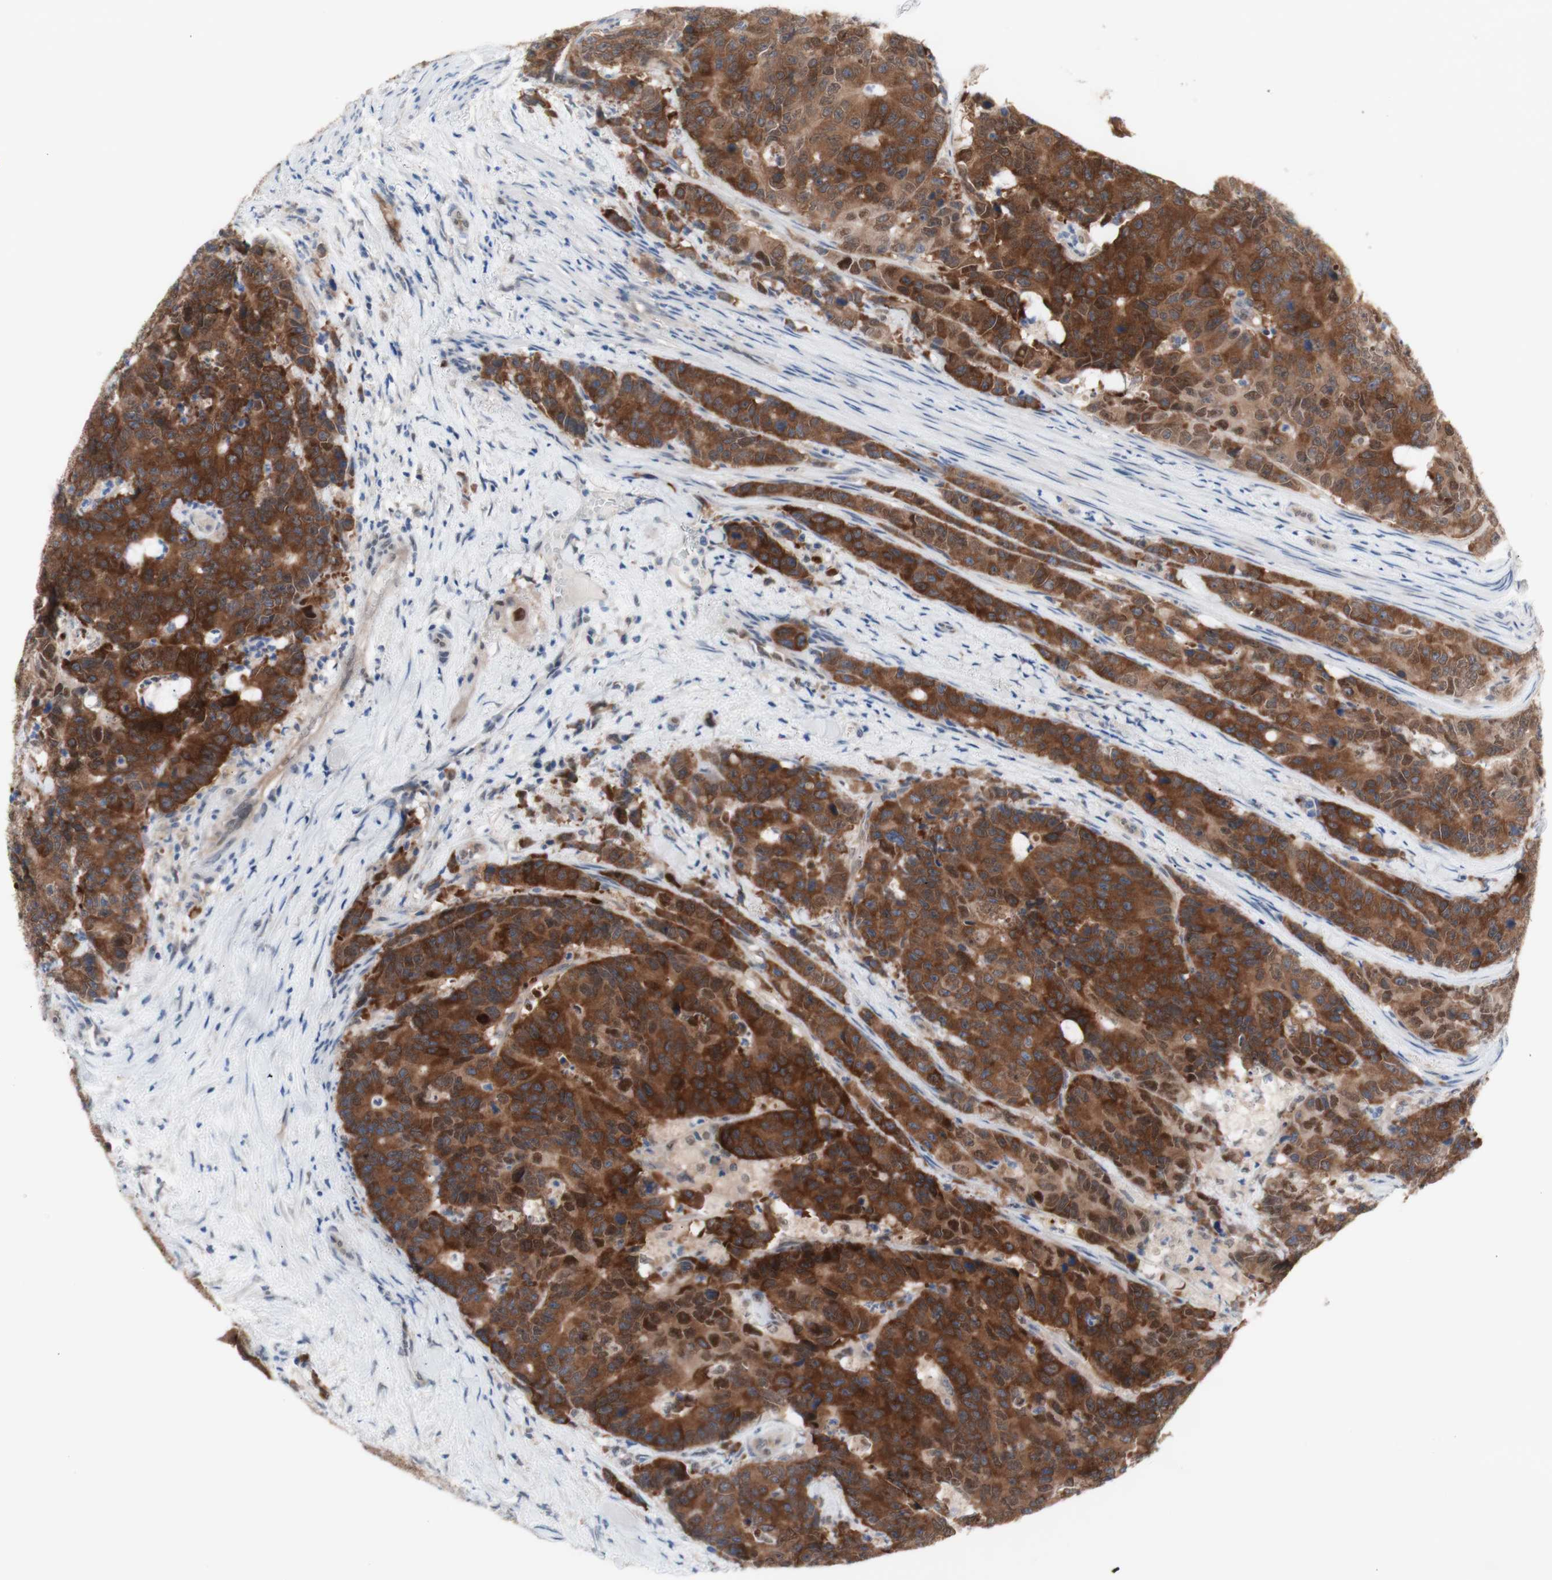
{"staining": {"intensity": "strong", "quantity": ">75%", "location": "cytoplasmic/membranous"}, "tissue": "colorectal cancer", "cell_type": "Tumor cells", "image_type": "cancer", "snomed": [{"axis": "morphology", "description": "Adenocarcinoma, NOS"}, {"axis": "topography", "description": "Colon"}], "caption": "Approximately >75% of tumor cells in human adenocarcinoma (colorectal) display strong cytoplasmic/membranous protein staining as visualized by brown immunohistochemical staining.", "gene": "PRMT5", "patient": {"sex": "female", "age": 86}}